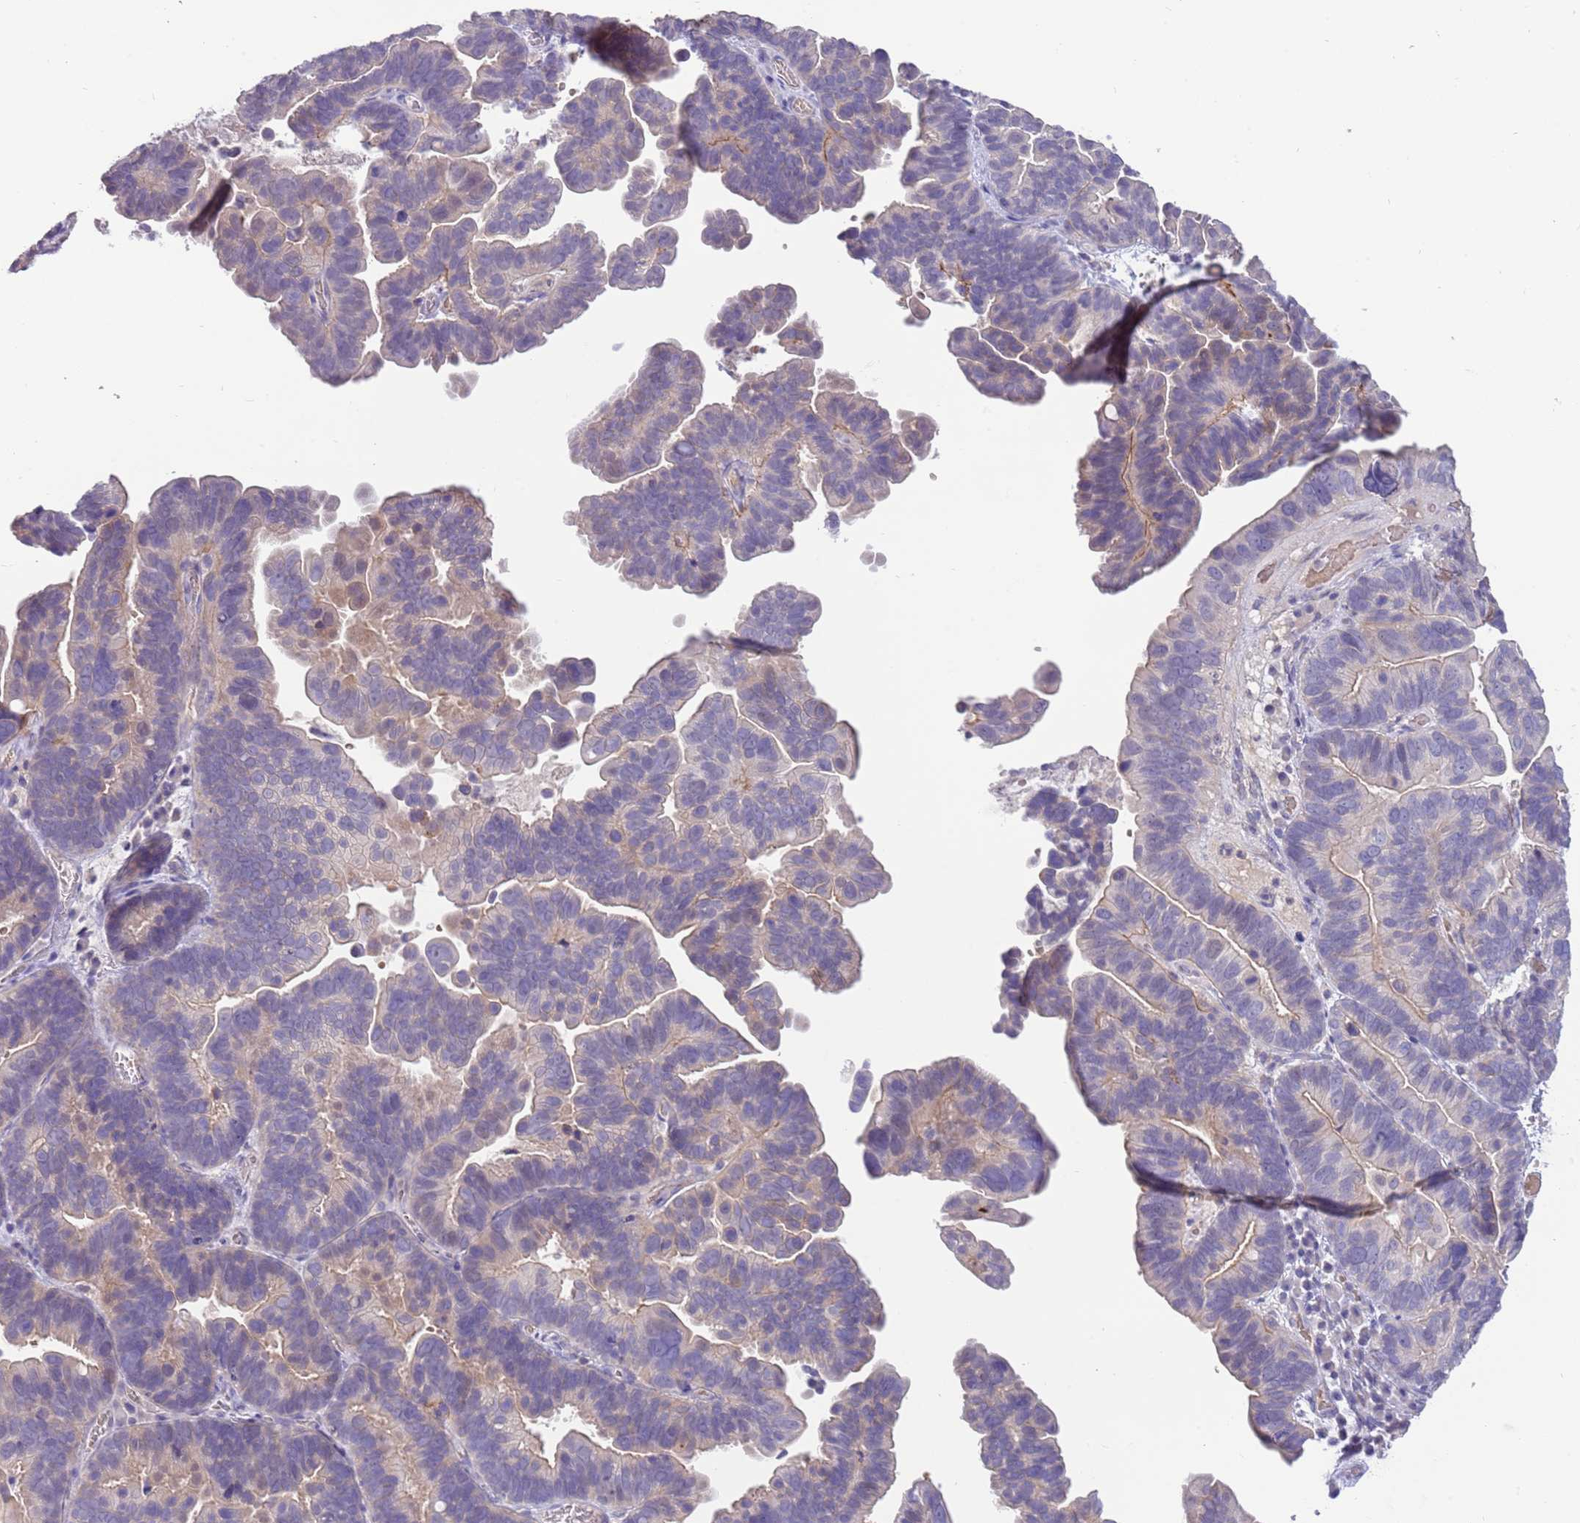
{"staining": {"intensity": "negative", "quantity": "none", "location": "none"}, "tissue": "ovarian cancer", "cell_type": "Tumor cells", "image_type": "cancer", "snomed": [{"axis": "morphology", "description": "Cystadenocarcinoma, serous, NOS"}, {"axis": "topography", "description": "Ovary"}], "caption": "The image displays no significant staining in tumor cells of ovarian cancer.", "gene": "CFAP73", "patient": {"sex": "female", "age": 56}}